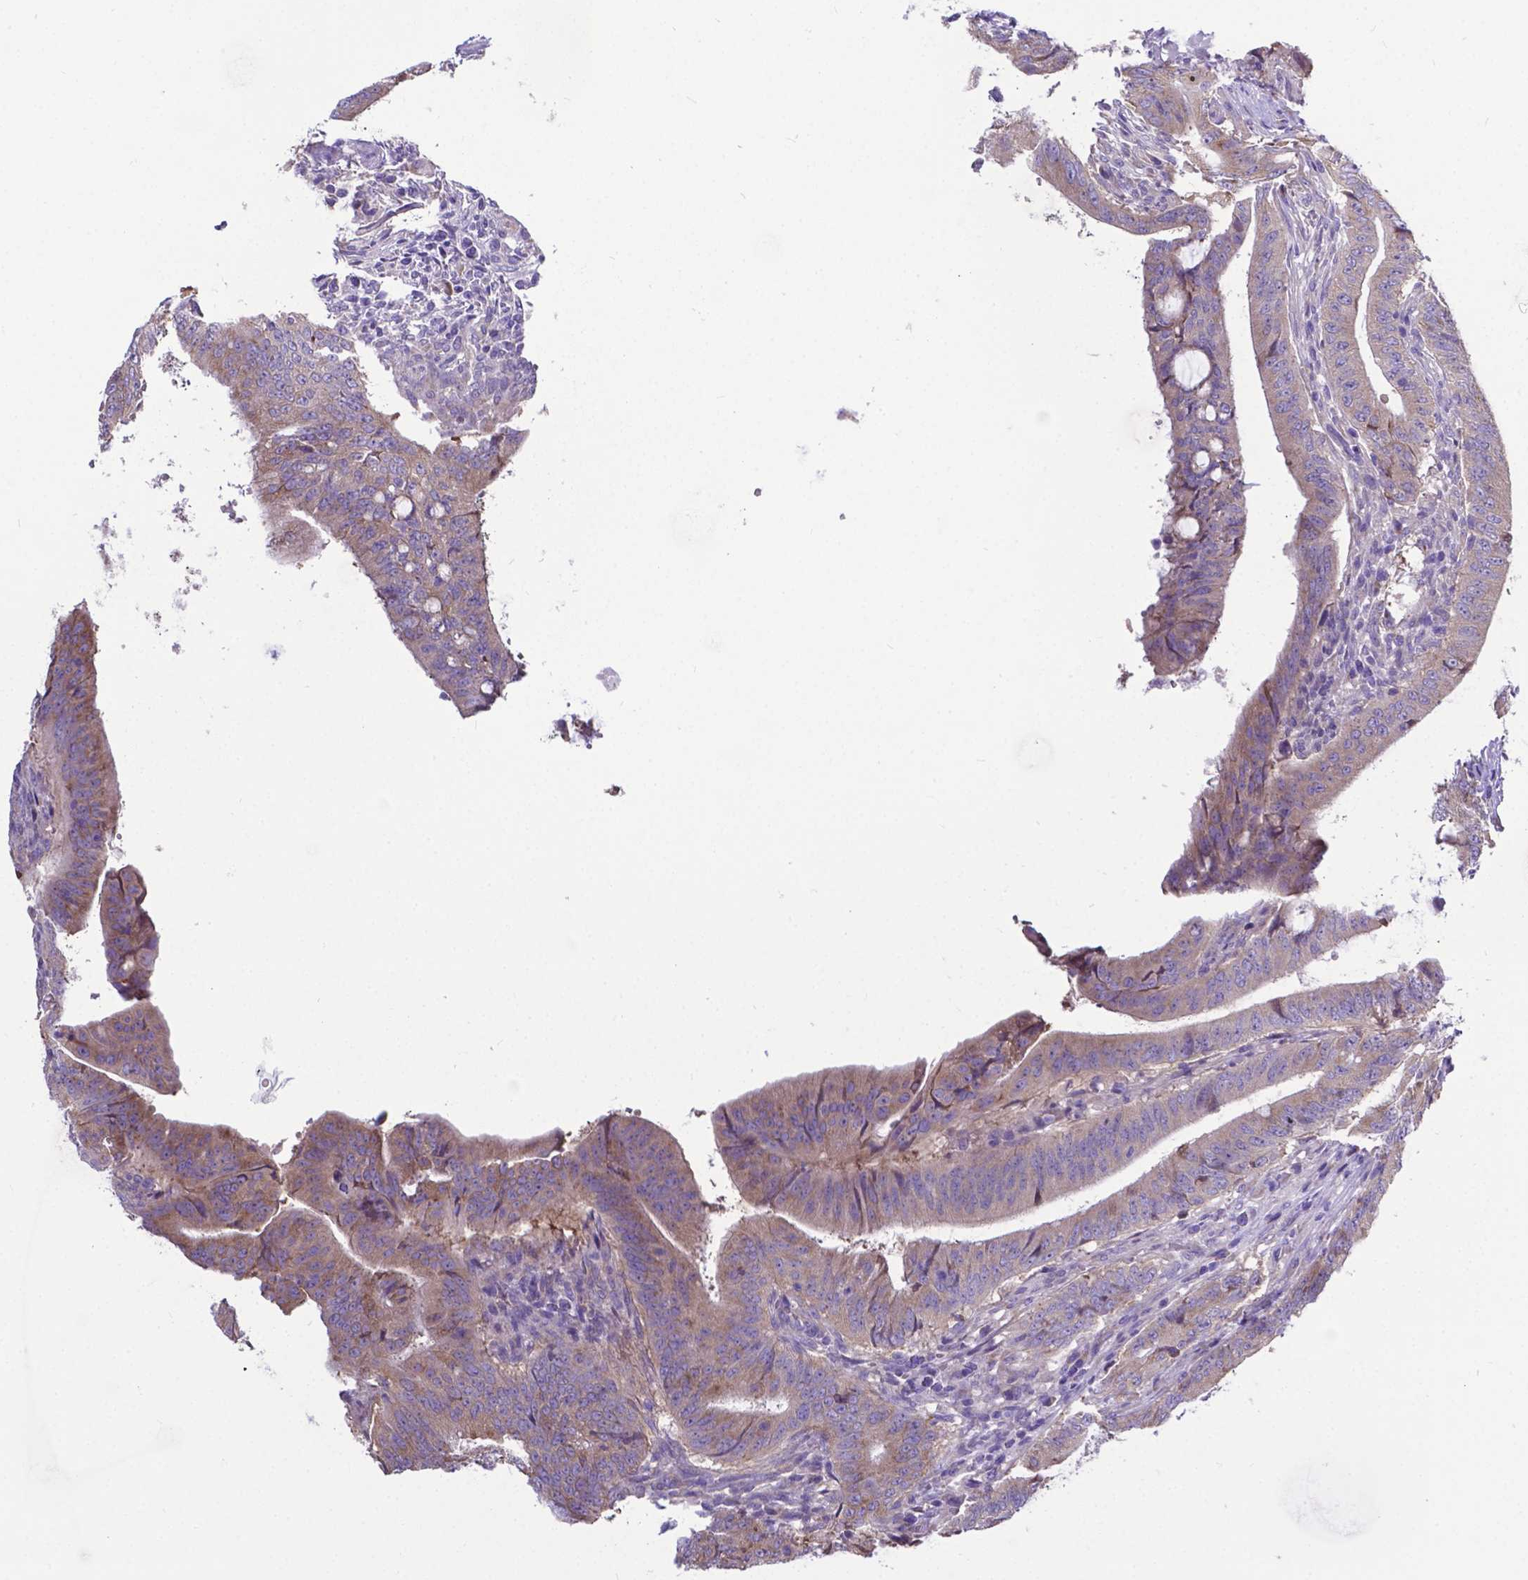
{"staining": {"intensity": "moderate", "quantity": ">75%", "location": "cytoplasmic/membranous"}, "tissue": "colorectal cancer", "cell_type": "Tumor cells", "image_type": "cancer", "snomed": [{"axis": "morphology", "description": "Adenocarcinoma, NOS"}, {"axis": "topography", "description": "Colon"}], "caption": "Adenocarcinoma (colorectal) stained with immunohistochemistry (IHC) reveals moderate cytoplasmic/membranous staining in about >75% of tumor cells.", "gene": "RPL6", "patient": {"sex": "female", "age": 43}}